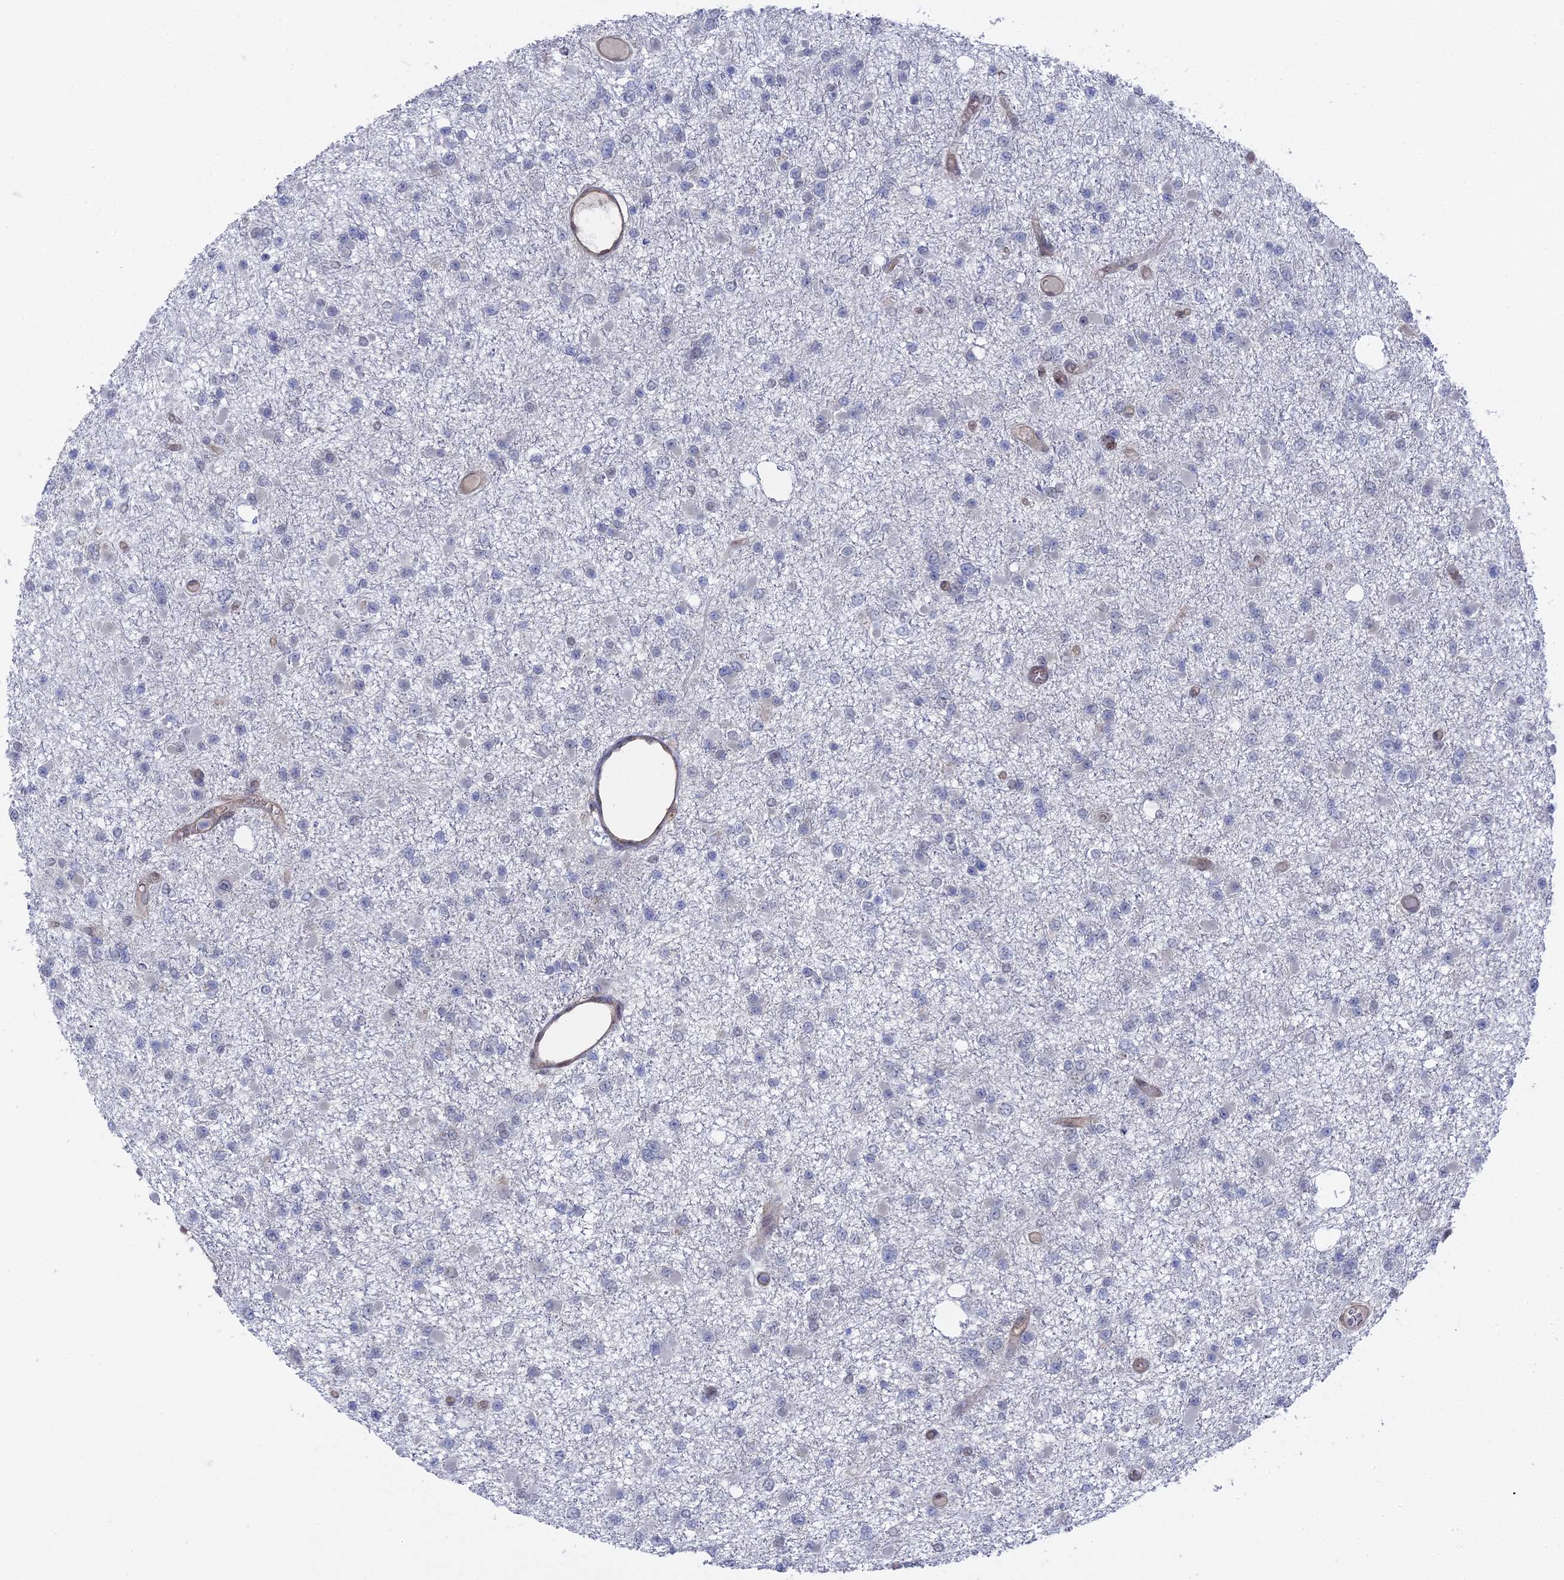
{"staining": {"intensity": "negative", "quantity": "none", "location": "none"}, "tissue": "glioma", "cell_type": "Tumor cells", "image_type": "cancer", "snomed": [{"axis": "morphology", "description": "Glioma, malignant, Low grade"}, {"axis": "topography", "description": "Brain"}], "caption": "Immunohistochemistry (IHC) histopathology image of malignant low-grade glioma stained for a protein (brown), which demonstrates no expression in tumor cells. Brightfield microscopy of IHC stained with DAB (3,3'-diaminobenzidine) (brown) and hematoxylin (blue), captured at high magnification.", "gene": "UNC5D", "patient": {"sex": "female", "age": 22}}